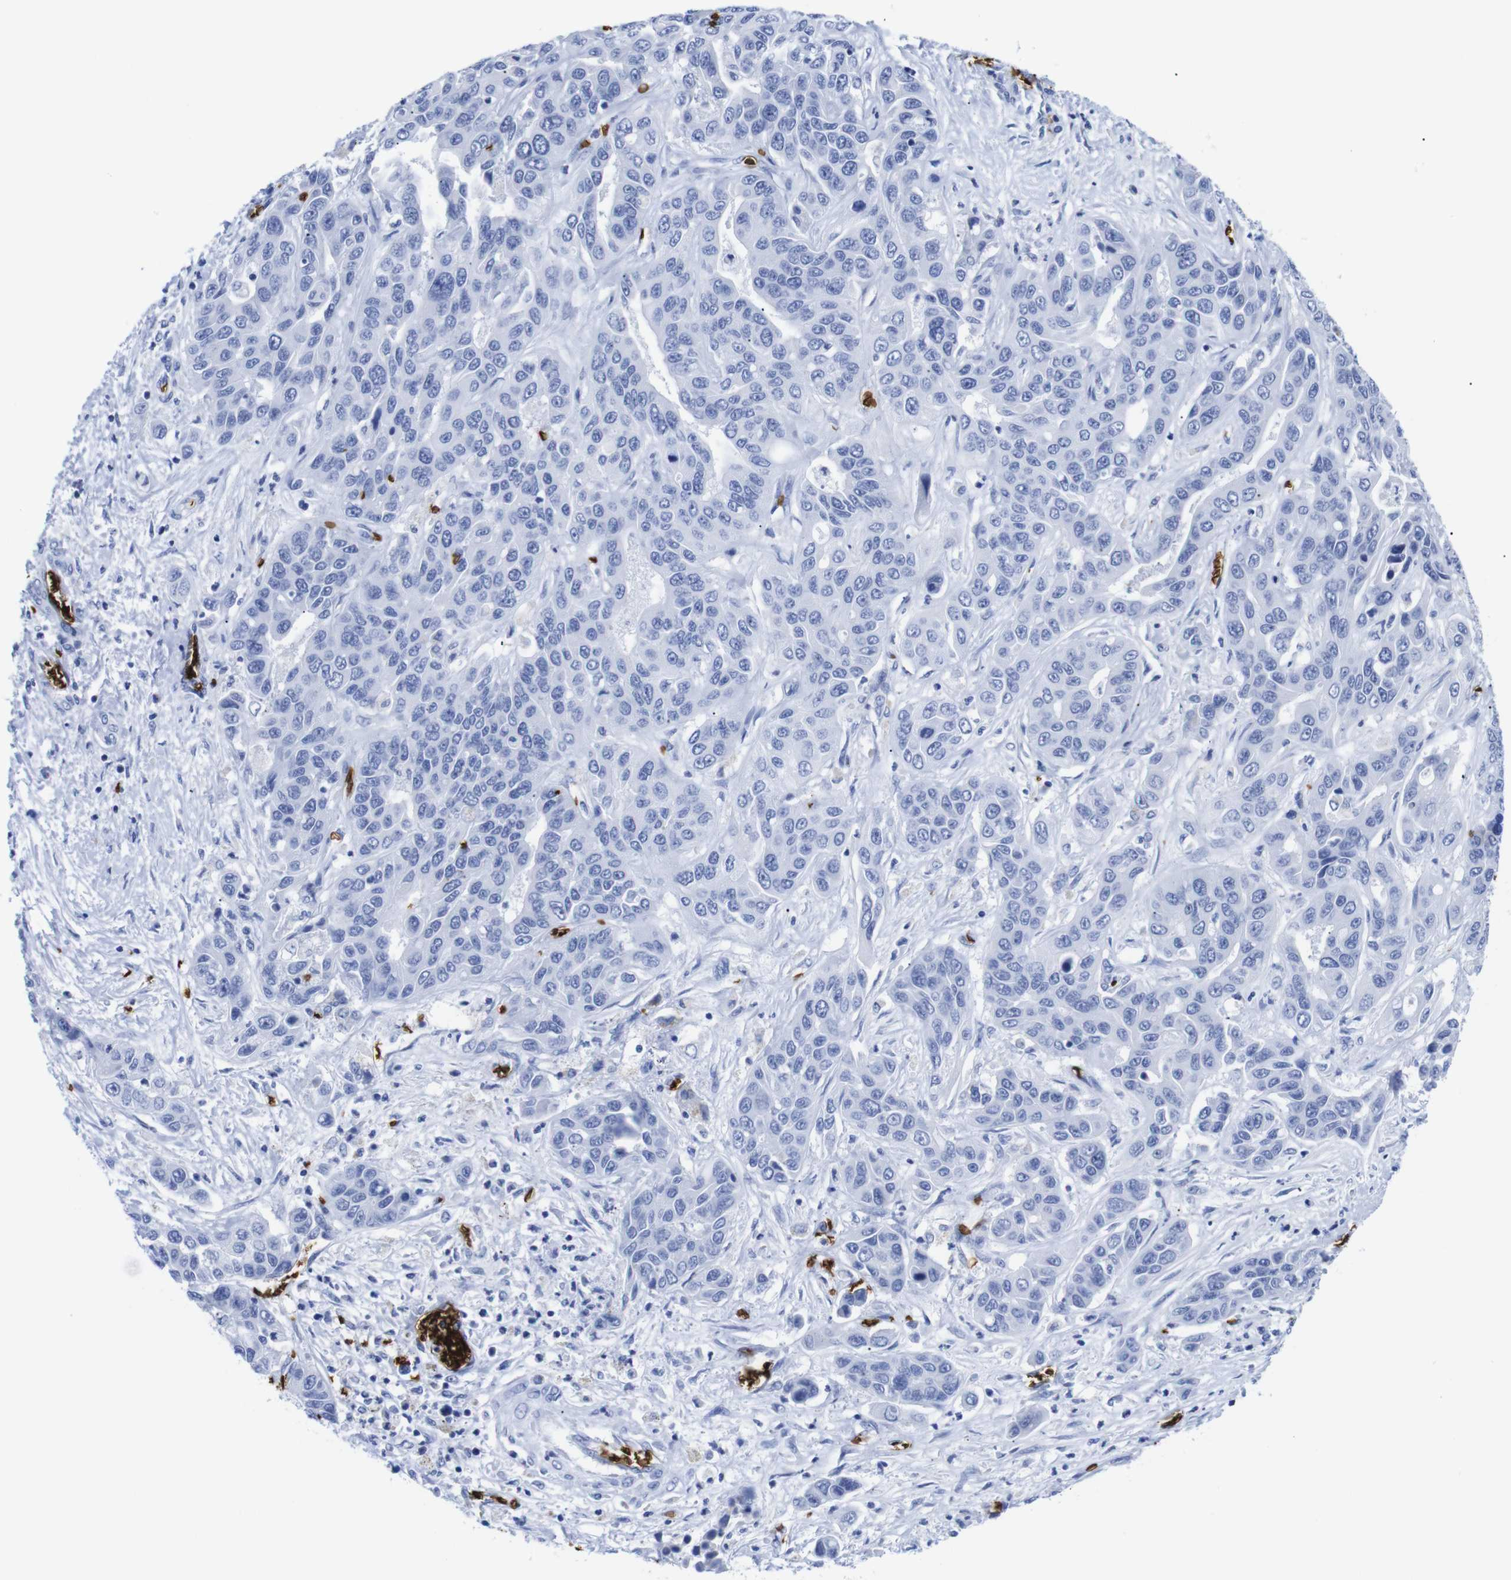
{"staining": {"intensity": "negative", "quantity": "none", "location": "none"}, "tissue": "liver cancer", "cell_type": "Tumor cells", "image_type": "cancer", "snomed": [{"axis": "morphology", "description": "Cholangiocarcinoma"}, {"axis": "topography", "description": "Liver"}], "caption": "IHC micrograph of human liver cholangiocarcinoma stained for a protein (brown), which demonstrates no staining in tumor cells.", "gene": "S1PR2", "patient": {"sex": "female", "age": 52}}